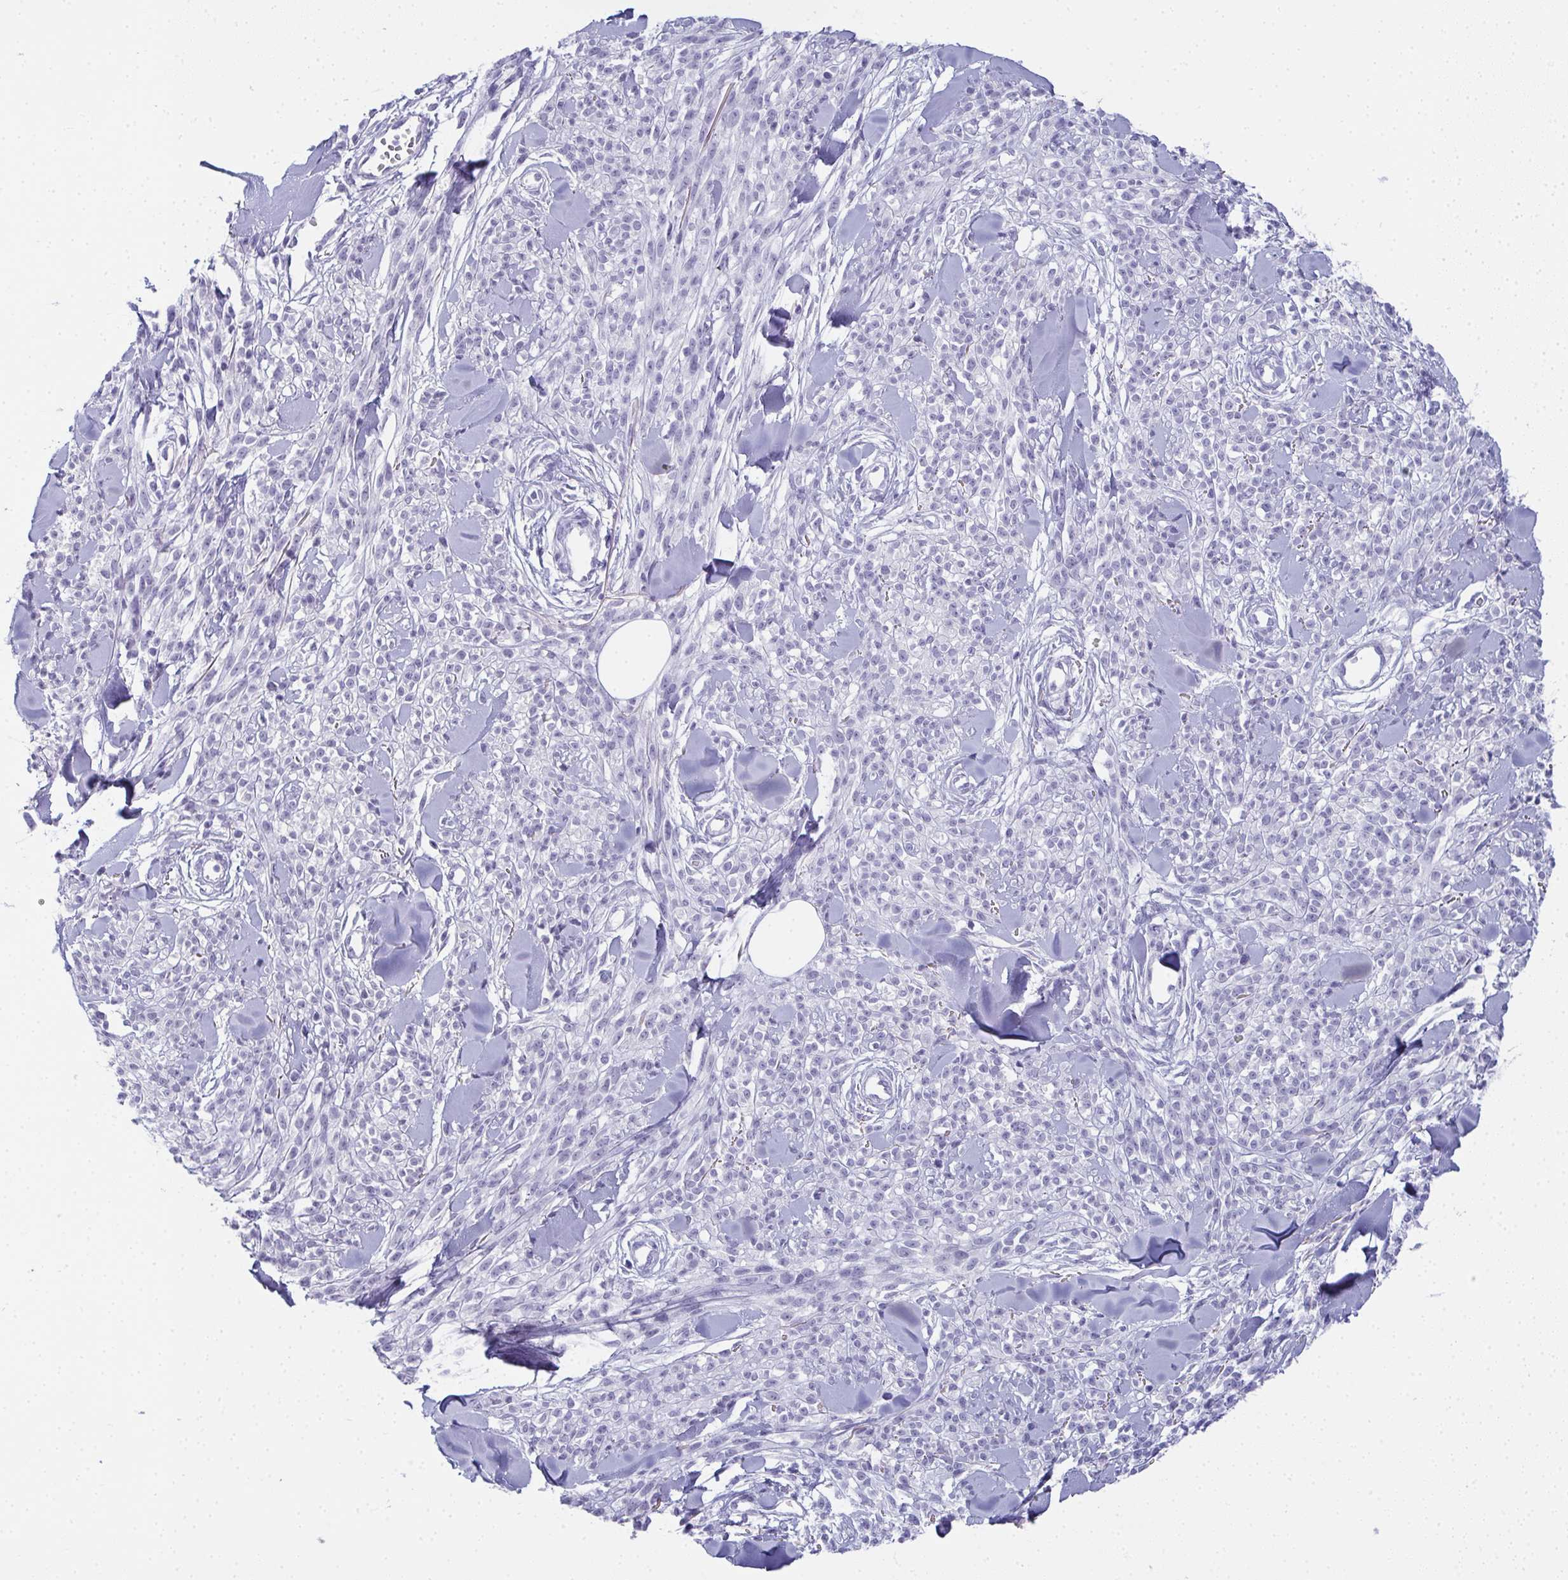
{"staining": {"intensity": "negative", "quantity": "none", "location": "none"}, "tissue": "melanoma", "cell_type": "Tumor cells", "image_type": "cancer", "snomed": [{"axis": "morphology", "description": "Malignant melanoma, NOS"}, {"axis": "topography", "description": "Skin"}, {"axis": "topography", "description": "Skin of trunk"}], "caption": "A high-resolution micrograph shows IHC staining of melanoma, which displays no significant staining in tumor cells.", "gene": "SLC36A2", "patient": {"sex": "male", "age": 74}}